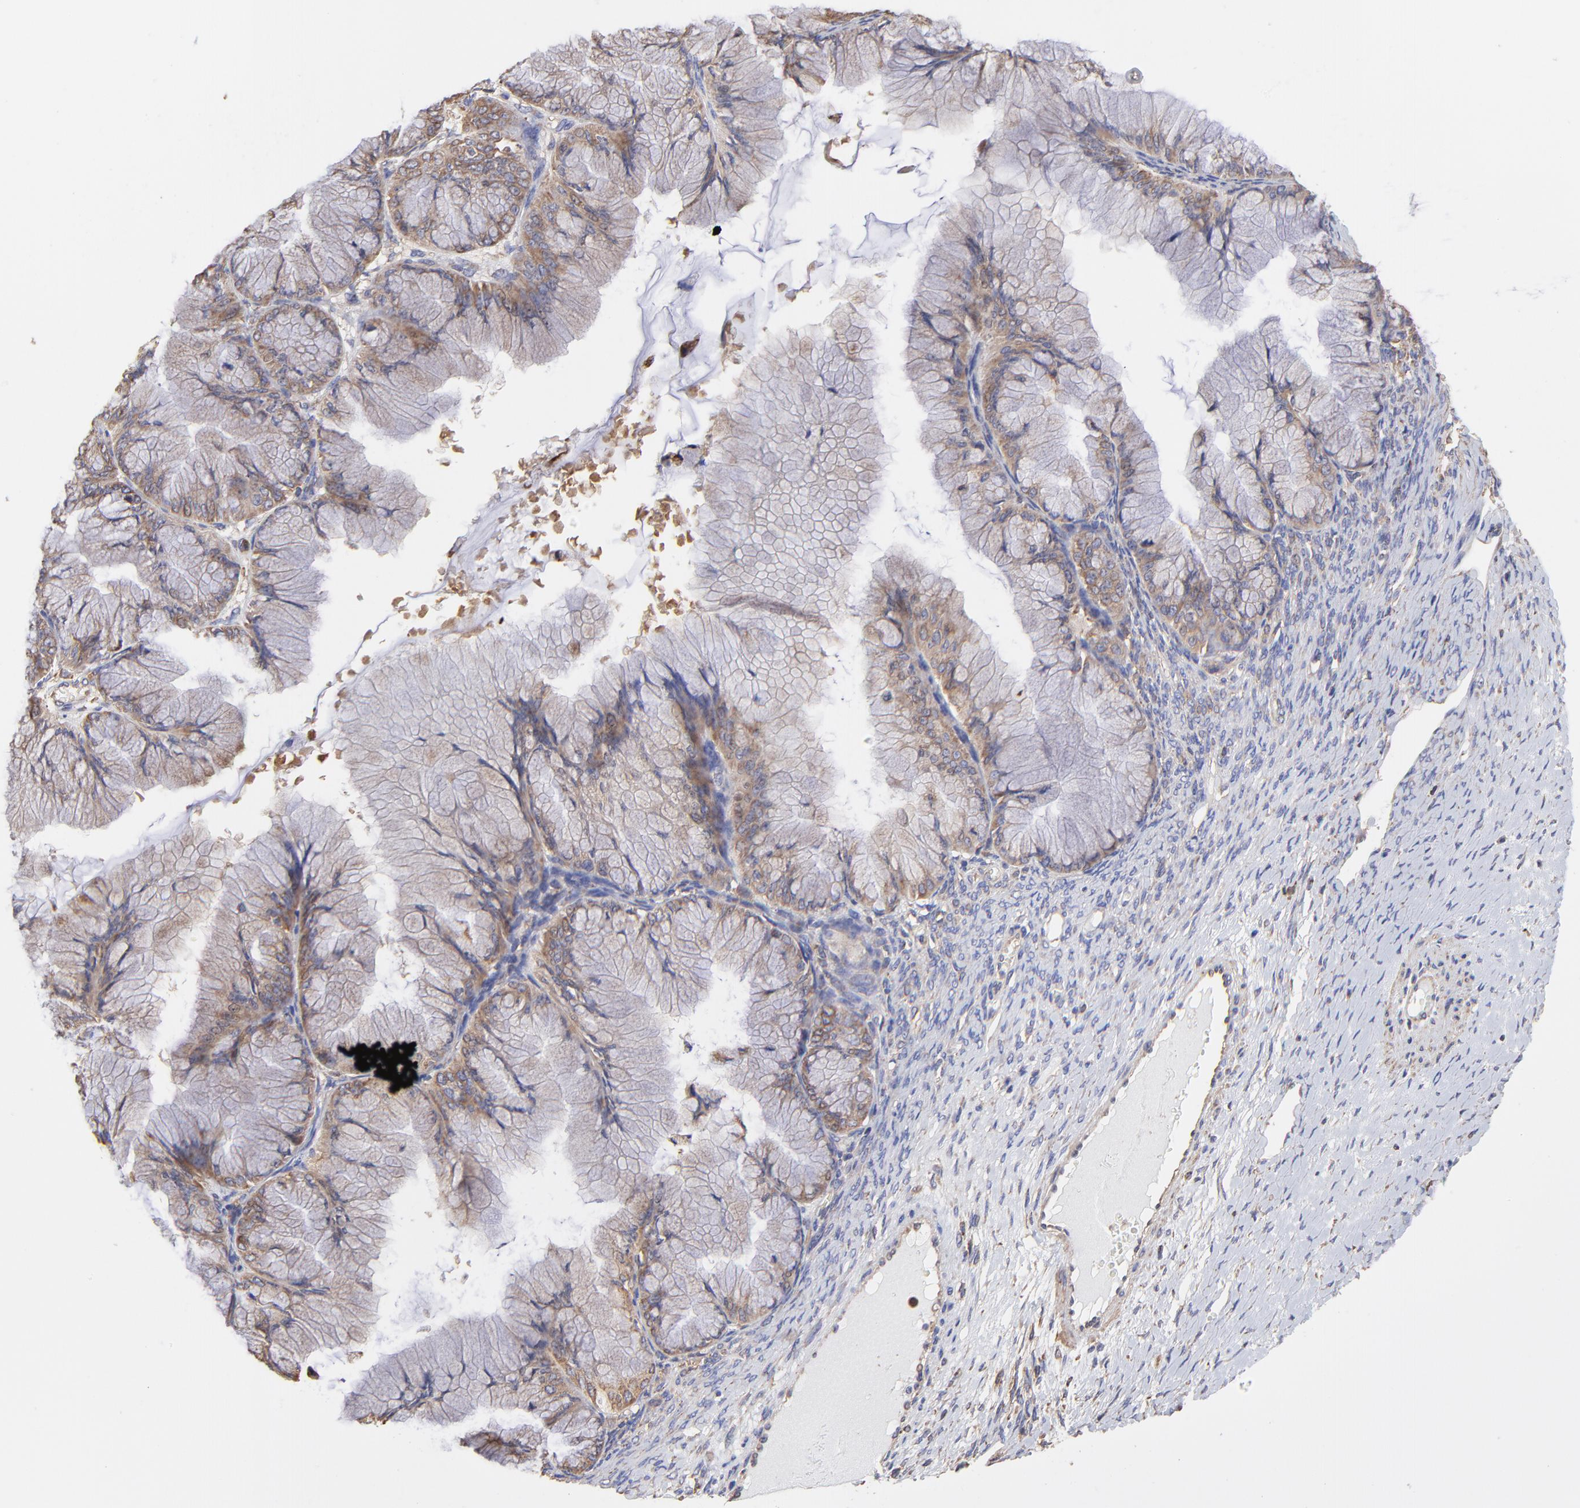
{"staining": {"intensity": "weak", "quantity": "25%-75%", "location": "cytoplasmic/membranous"}, "tissue": "ovarian cancer", "cell_type": "Tumor cells", "image_type": "cancer", "snomed": [{"axis": "morphology", "description": "Cystadenocarcinoma, mucinous, NOS"}, {"axis": "topography", "description": "Ovary"}], "caption": "Ovarian mucinous cystadenocarcinoma tissue shows weak cytoplasmic/membranous staining in approximately 25%-75% of tumor cells", "gene": "PFKM", "patient": {"sex": "female", "age": 63}}